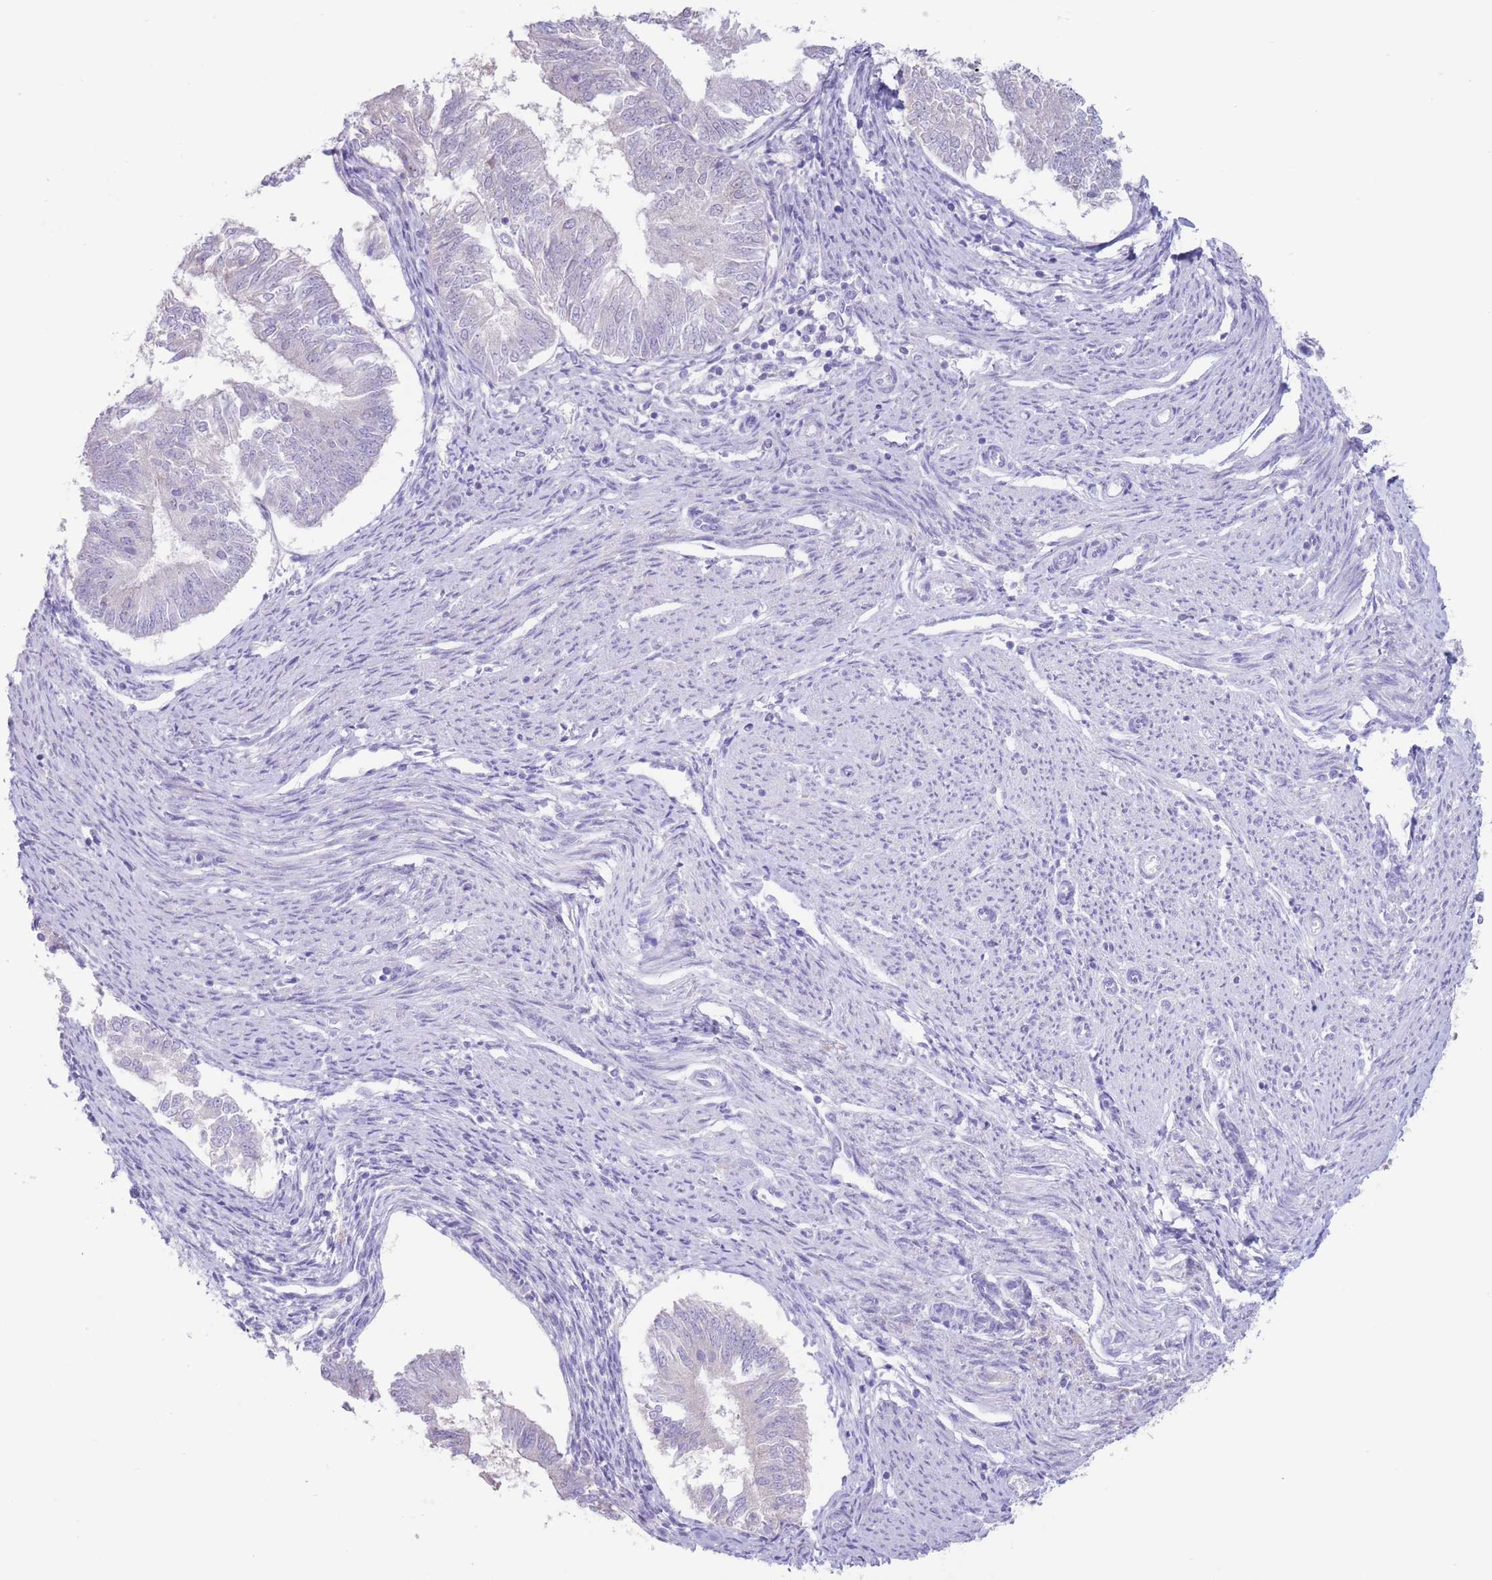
{"staining": {"intensity": "negative", "quantity": "none", "location": "none"}, "tissue": "endometrial cancer", "cell_type": "Tumor cells", "image_type": "cancer", "snomed": [{"axis": "morphology", "description": "Adenocarcinoma, NOS"}, {"axis": "topography", "description": "Endometrium"}], "caption": "Tumor cells are negative for protein expression in human adenocarcinoma (endometrial). Brightfield microscopy of immunohistochemistry stained with DAB (brown) and hematoxylin (blue), captured at high magnification.", "gene": "FAH", "patient": {"sex": "female", "age": 58}}